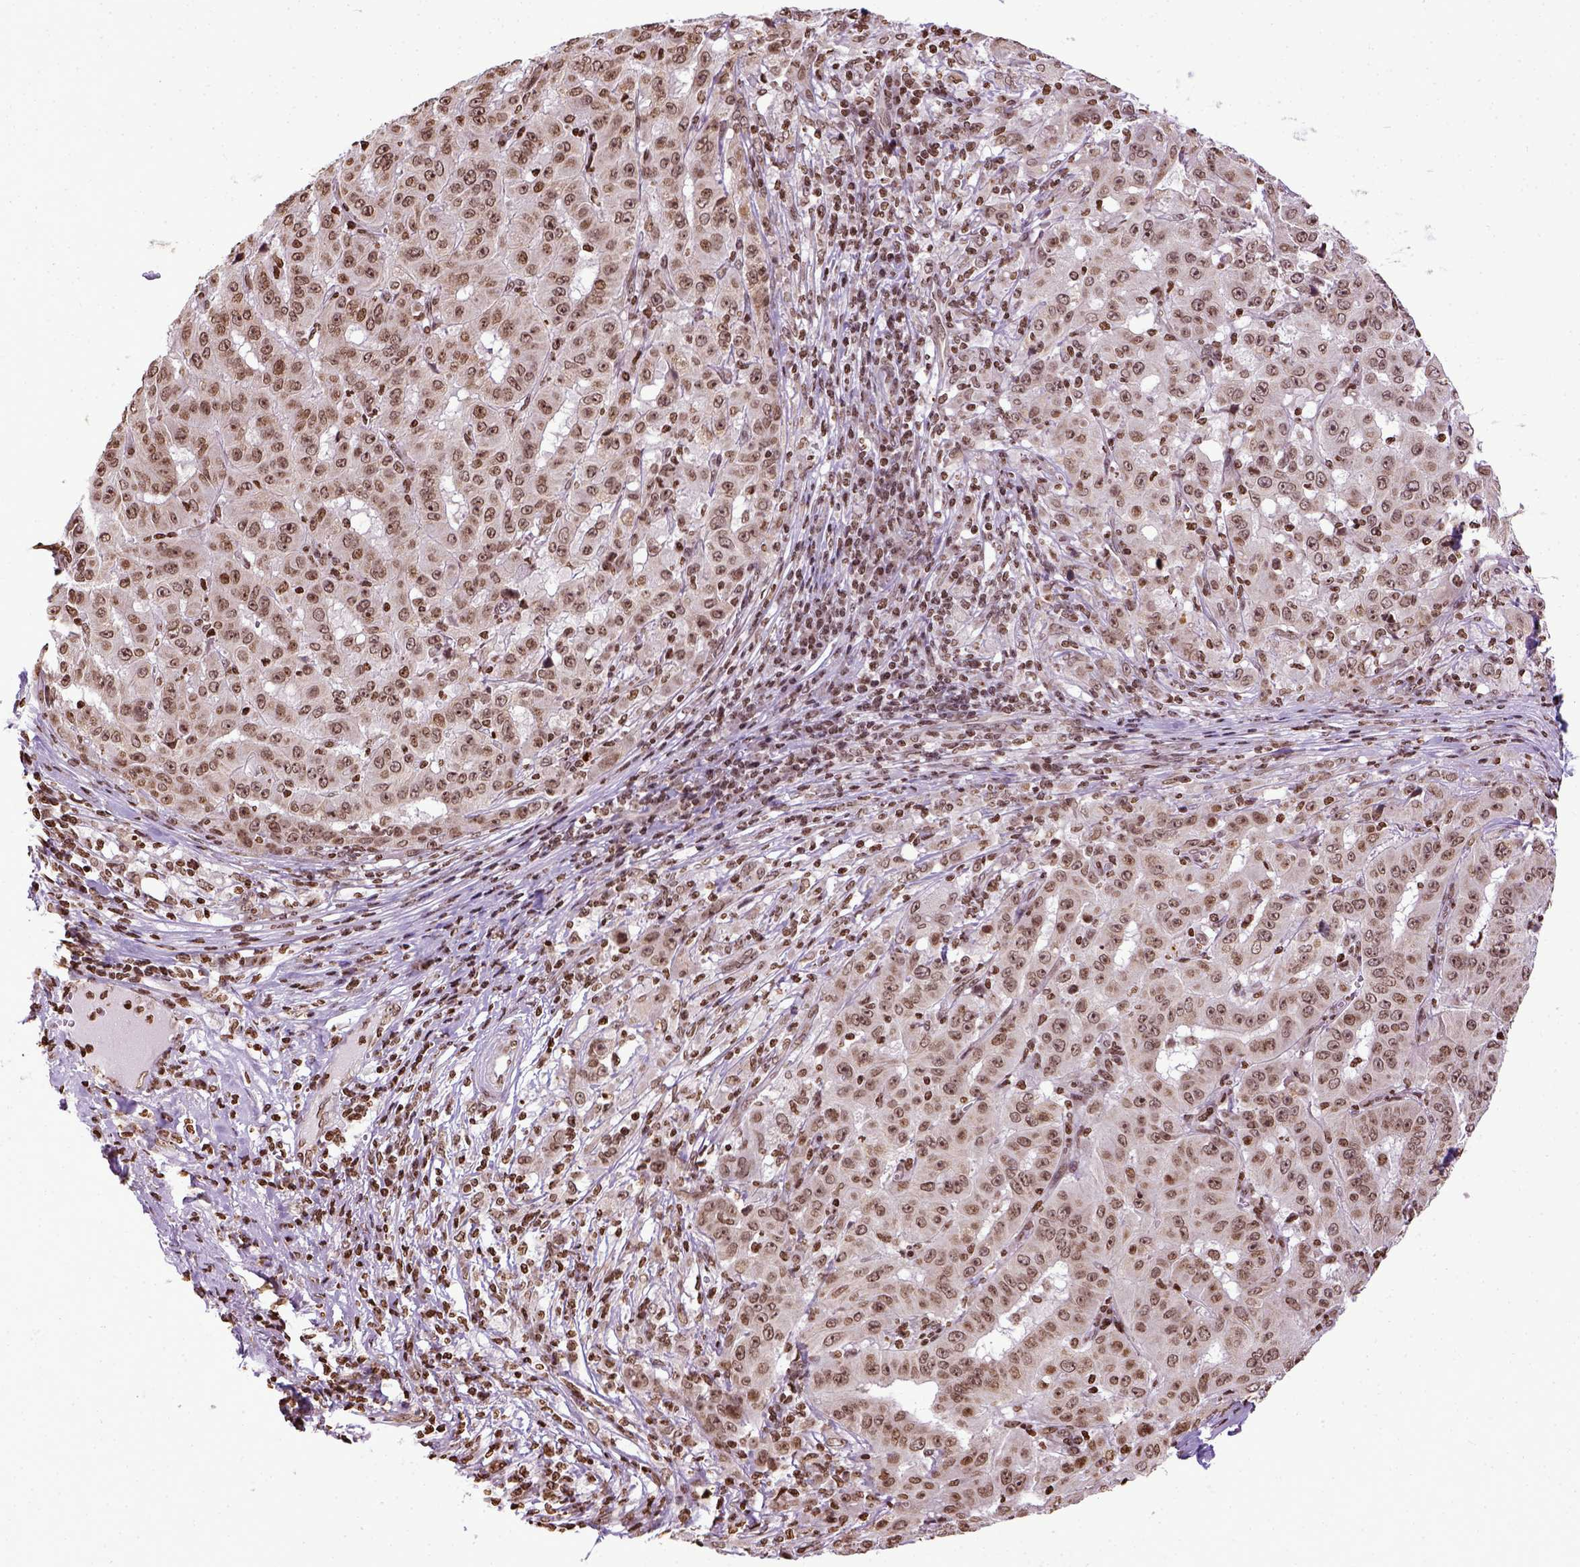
{"staining": {"intensity": "moderate", "quantity": ">75%", "location": "nuclear"}, "tissue": "pancreatic cancer", "cell_type": "Tumor cells", "image_type": "cancer", "snomed": [{"axis": "morphology", "description": "Adenocarcinoma, NOS"}, {"axis": "topography", "description": "Pancreas"}], "caption": "Protein analysis of pancreatic adenocarcinoma tissue reveals moderate nuclear expression in approximately >75% of tumor cells.", "gene": "ZNF75D", "patient": {"sex": "male", "age": 63}}